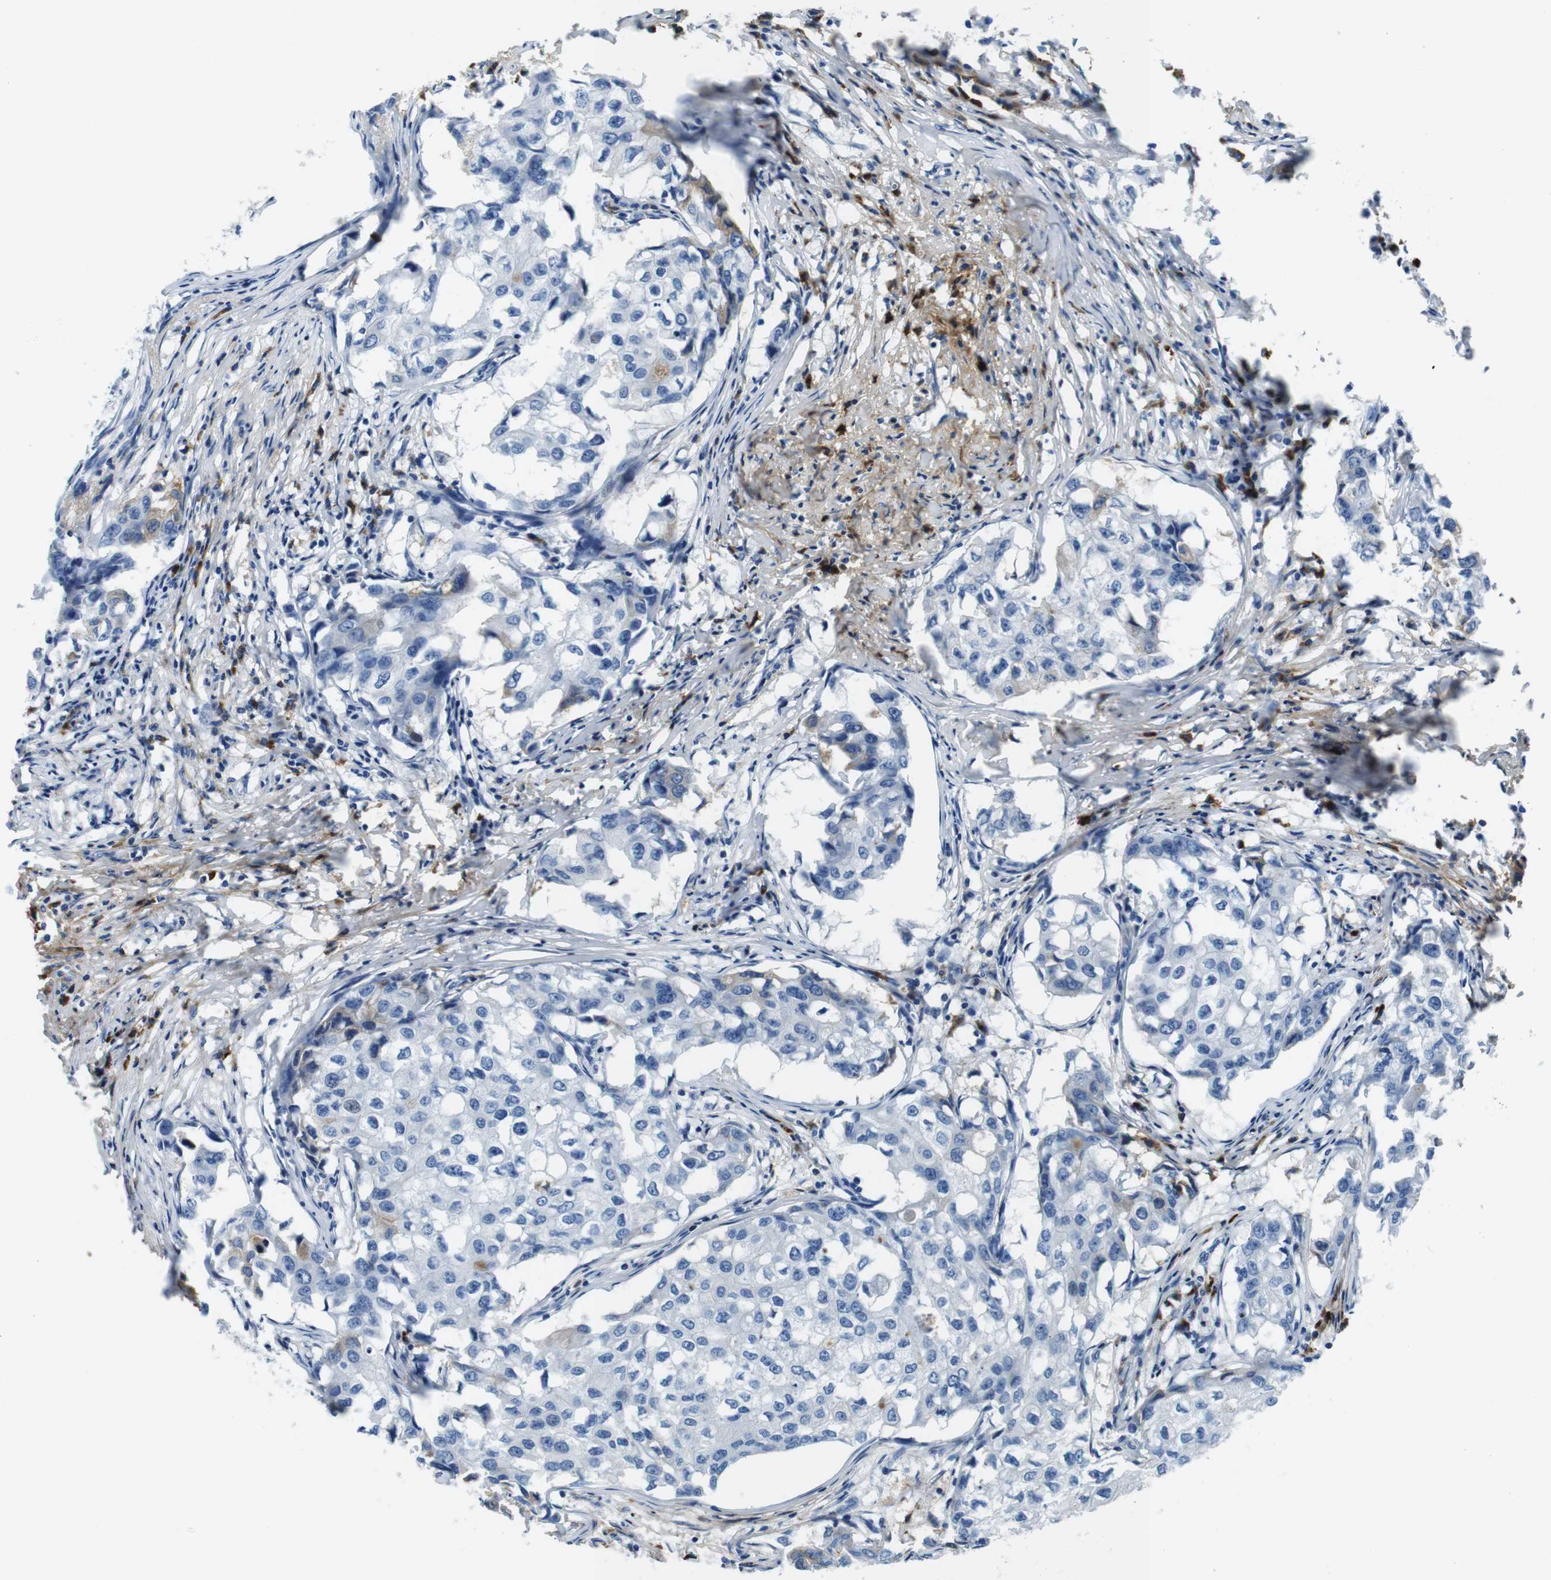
{"staining": {"intensity": "negative", "quantity": "none", "location": "none"}, "tissue": "breast cancer", "cell_type": "Tumor cells", "image_type": "cancer", "snomed": [{"axis": "morphology", "description": "Duct carcinoma"}, {"axis": "topography", "description": "Breast"}], "caption": "This photomicrograph is of breast cancer stained with IHC to label a protein in brown with the nuclei are counter-stained blue. There is no positivity in tumor cells.", "gene": "IGKC", "patient": {"sex": "female", "age": 27}}